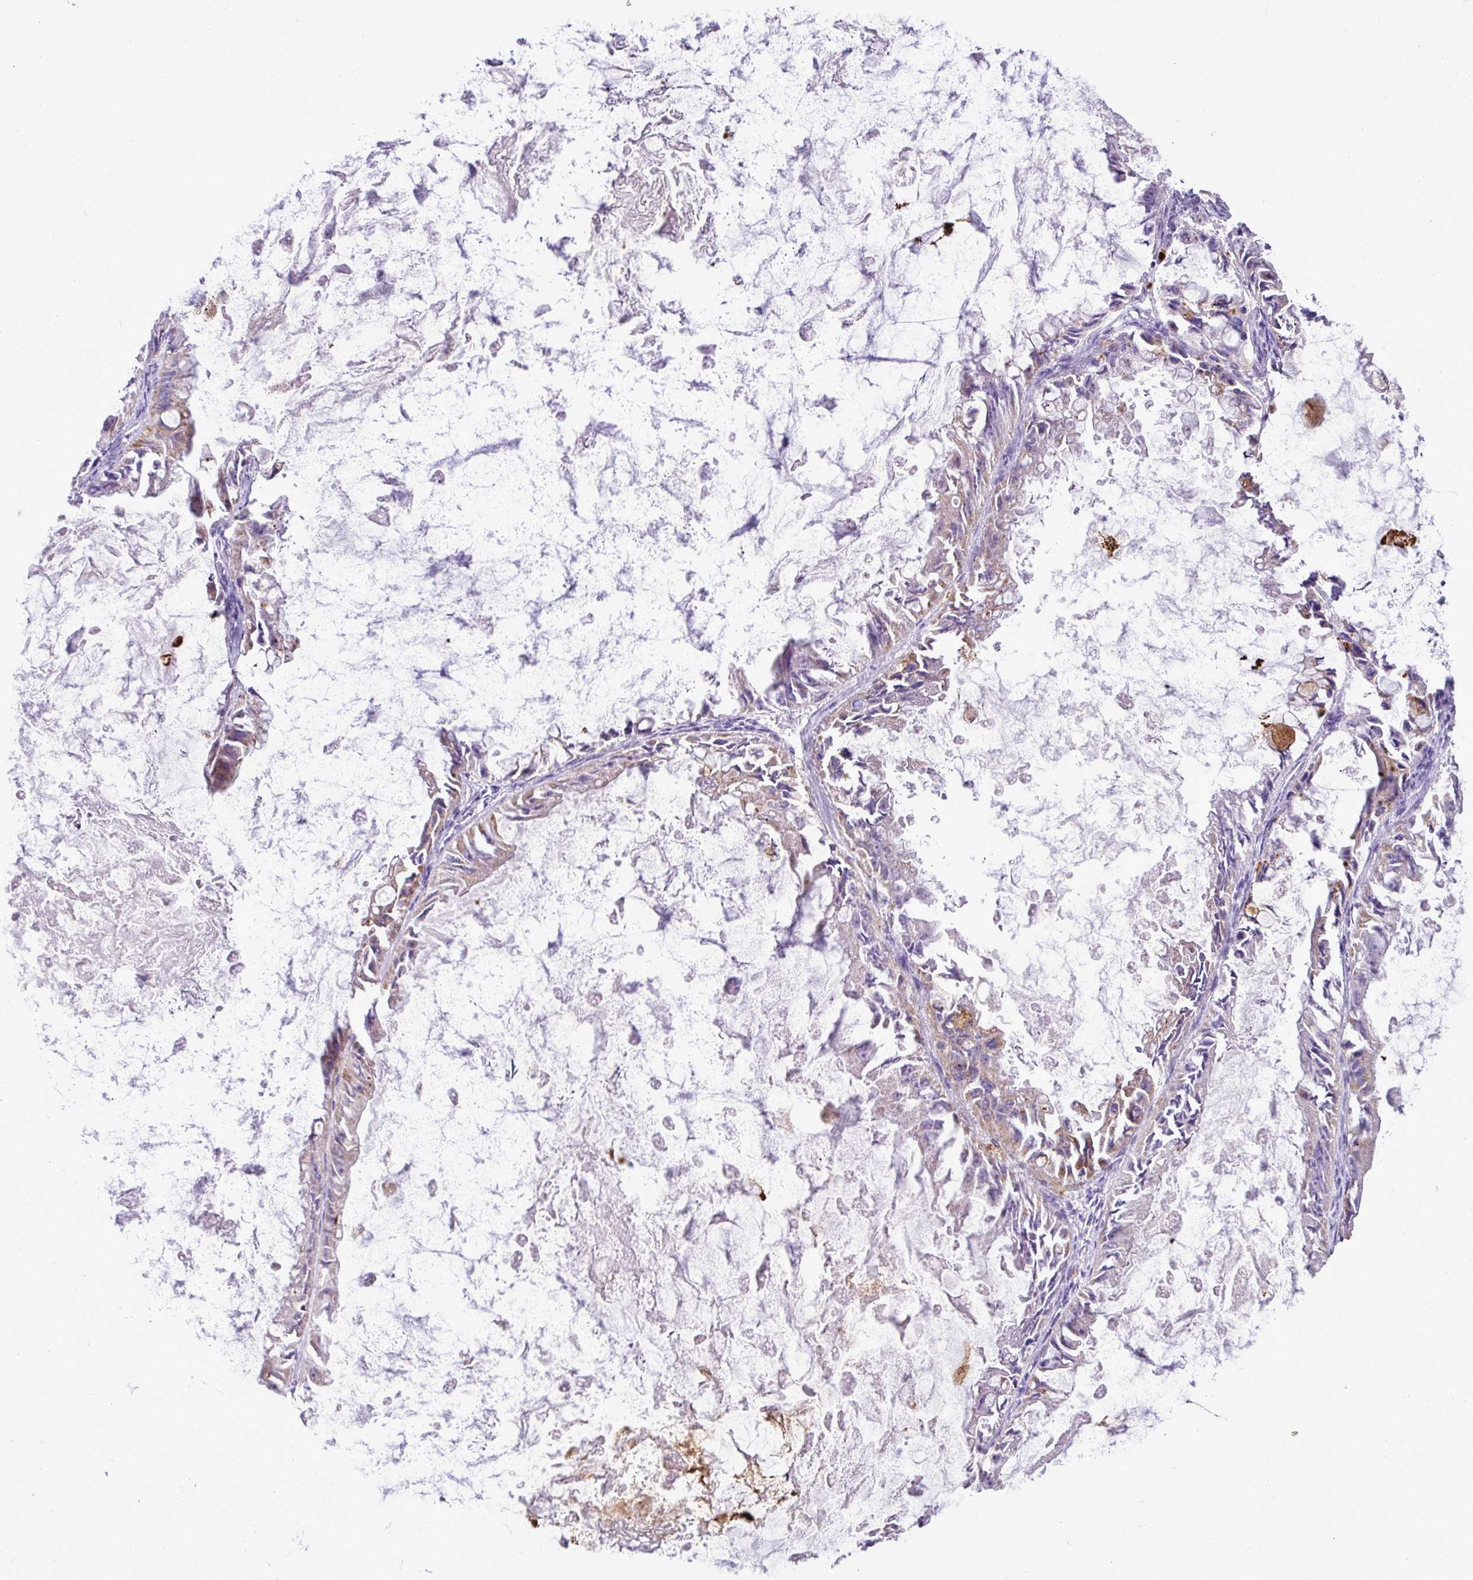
{"staining": {"intensity": "moderate", "quantity": "<25%", "location": "cytoplasmic/membranous"}, "tissue": "ovarian cancer", "cell_type": "Tumor cells", "image_type": "cancer", "snomed": [{"axis": "morphology", "description": "Cystadenocarcinoma, mucinous, NOS"}, {"axis": "topography", "description": "Ovary"}], "caption": "Immunohistochemistry (IHC) of ovarian cancer shows low levels of moderate cytoplasmic/membranous staining in approximately <25% of tumor cells.", "gene": "PGAP4", "patient": {"sex": "female", "age": 61}}